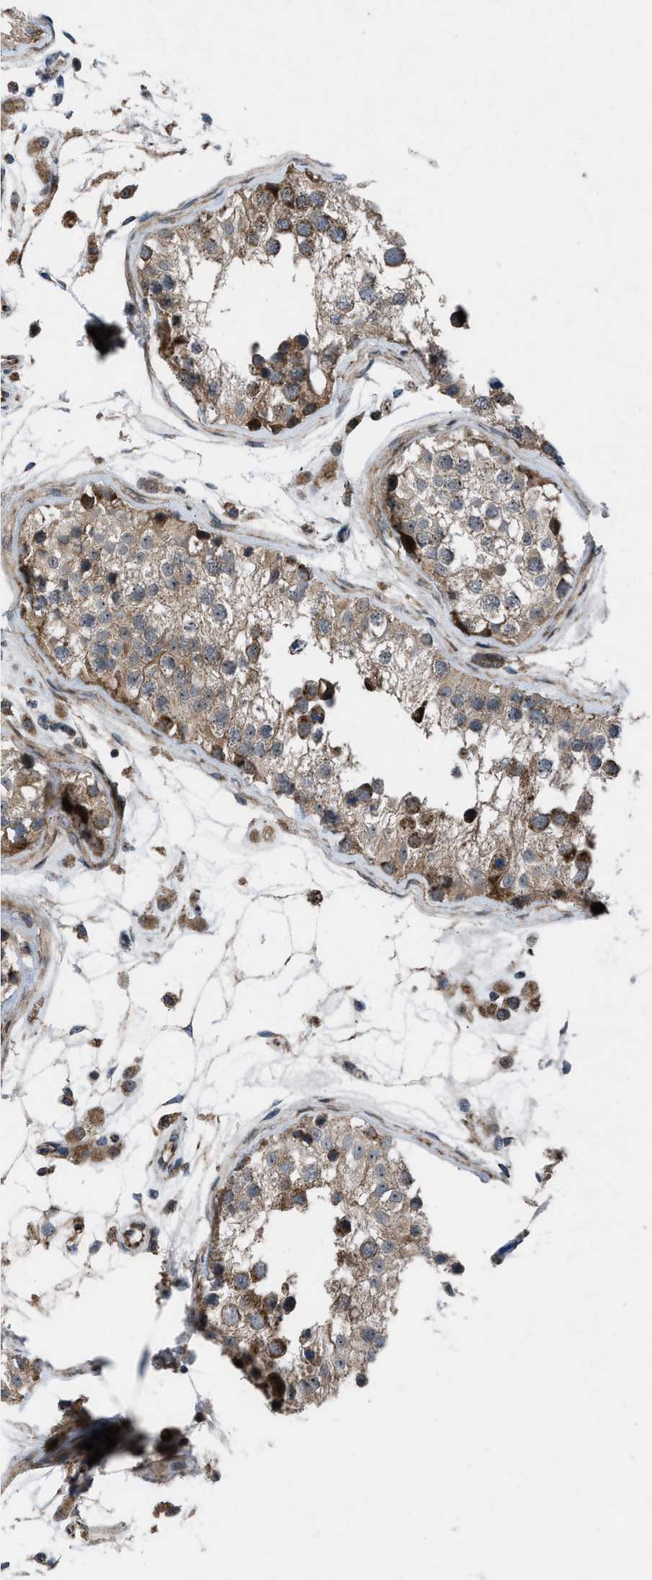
{"staining": {"intensity": "moderate", "quantity": ">75%", "location": "cytoplasmic/membranous"}, "tissue": "urinary bladder", "cell_type": "Urothelial cells", "image_type": "normal", "snomed": [{"axis": "morphology", "description": "Normal tissue, NOS"}, {"axis": "topography", "description": "Urinary bladder"}], "caption": "Immunohistochemistry of unremarkable urinary bladder reveals medium levels of moderate cytoplasmic/membranous expression in approximately >75% of urothelial cells.", "gene": "AP3M2", "patient": {"sex": "male", "age": 46}}